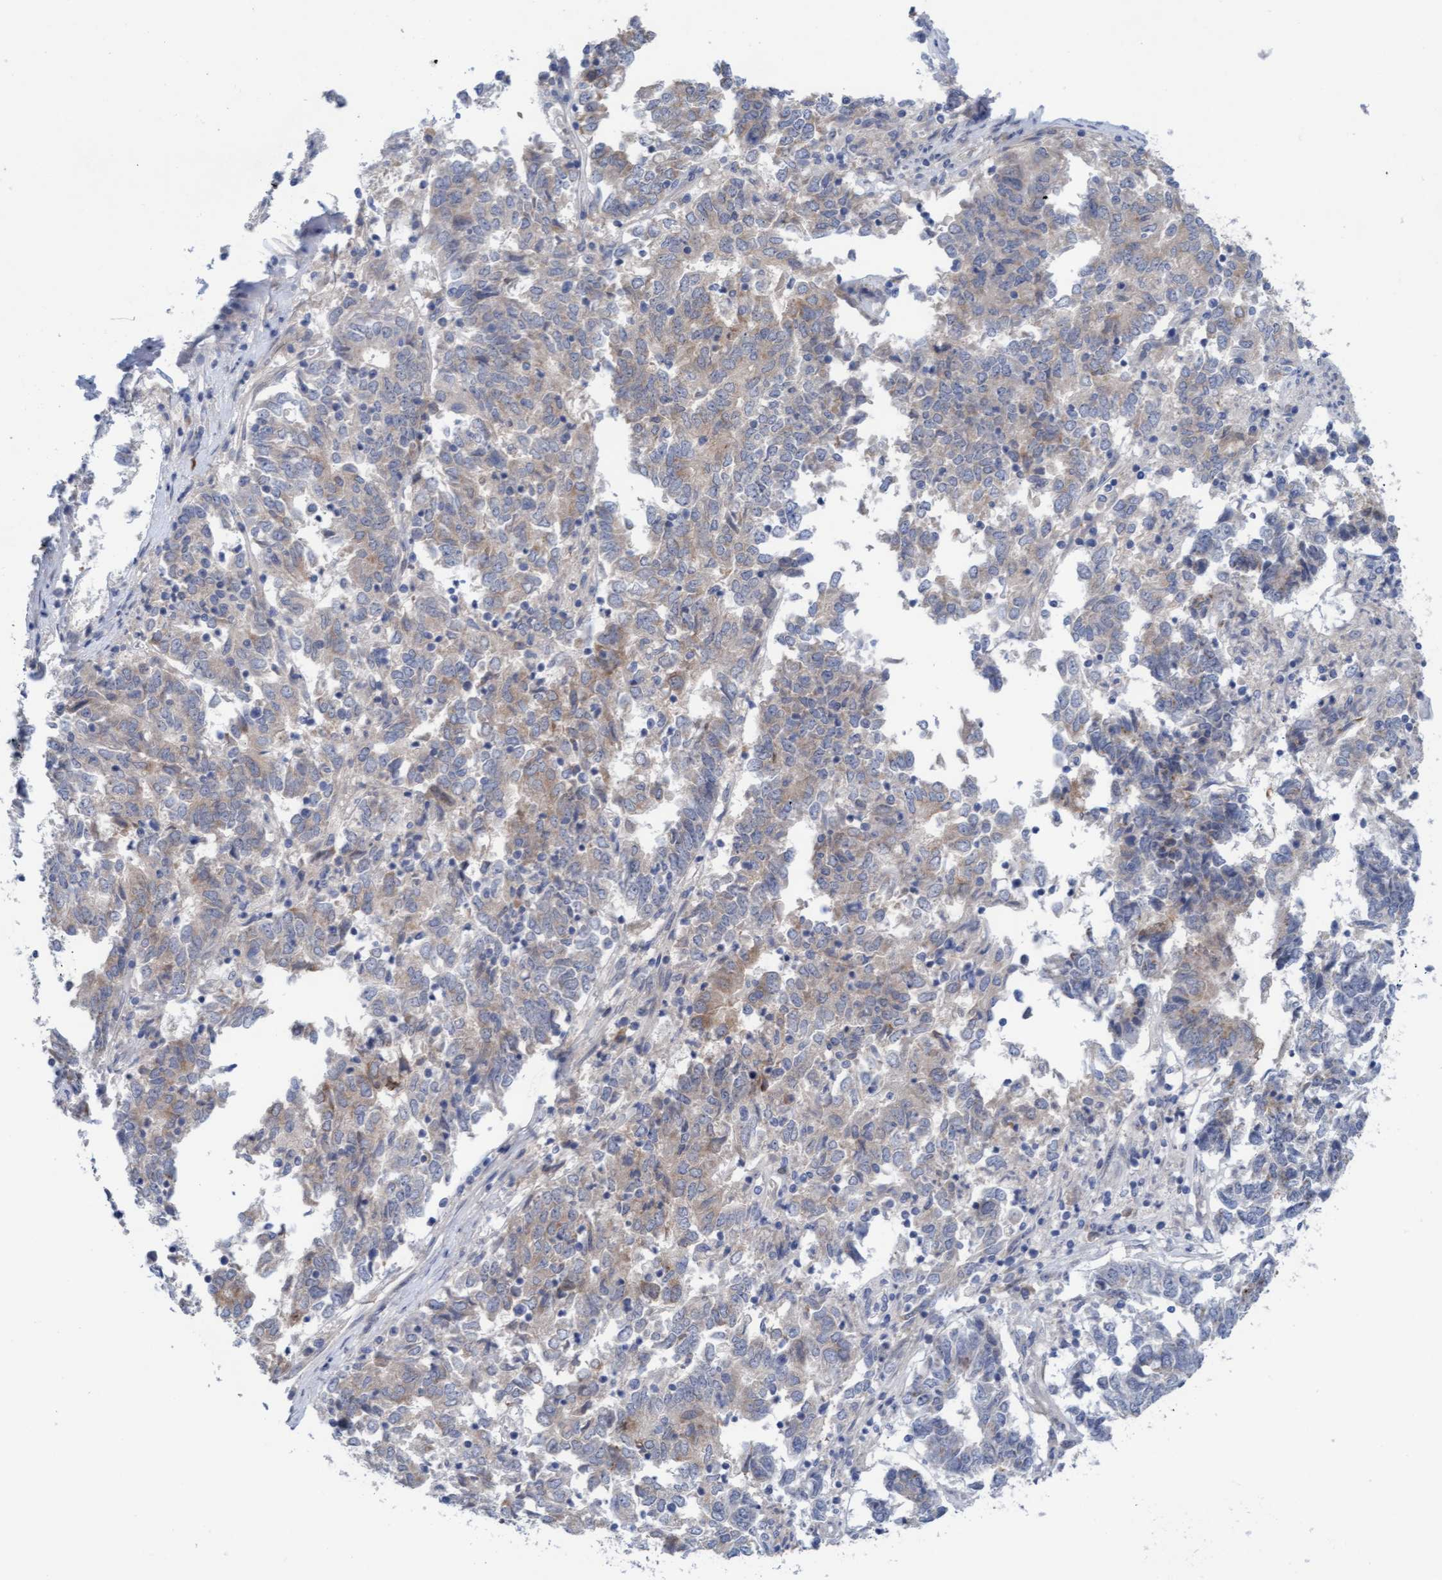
{"staining": {"intensity": "weak", "quantity": "25%-75%", "location": "cytoplasmic/membranous"}, "tissue": "endometrial cancer", "cell_type": "Tumor cells", "image_type": "cancer", "snomed": [{"axis": "morphology", "description": "Adenocarcinoma, NOS"}, {"axis": "topography", "description": "Endometrium"}], "caption": "The image displays a brown stain indicating the presence of a protein in the cytoplasmic/membranous of tumor cells in endometrial adenocarcinoma.", "gene": "PLCD1", "patient": {"sex": "female", "age": 80}}